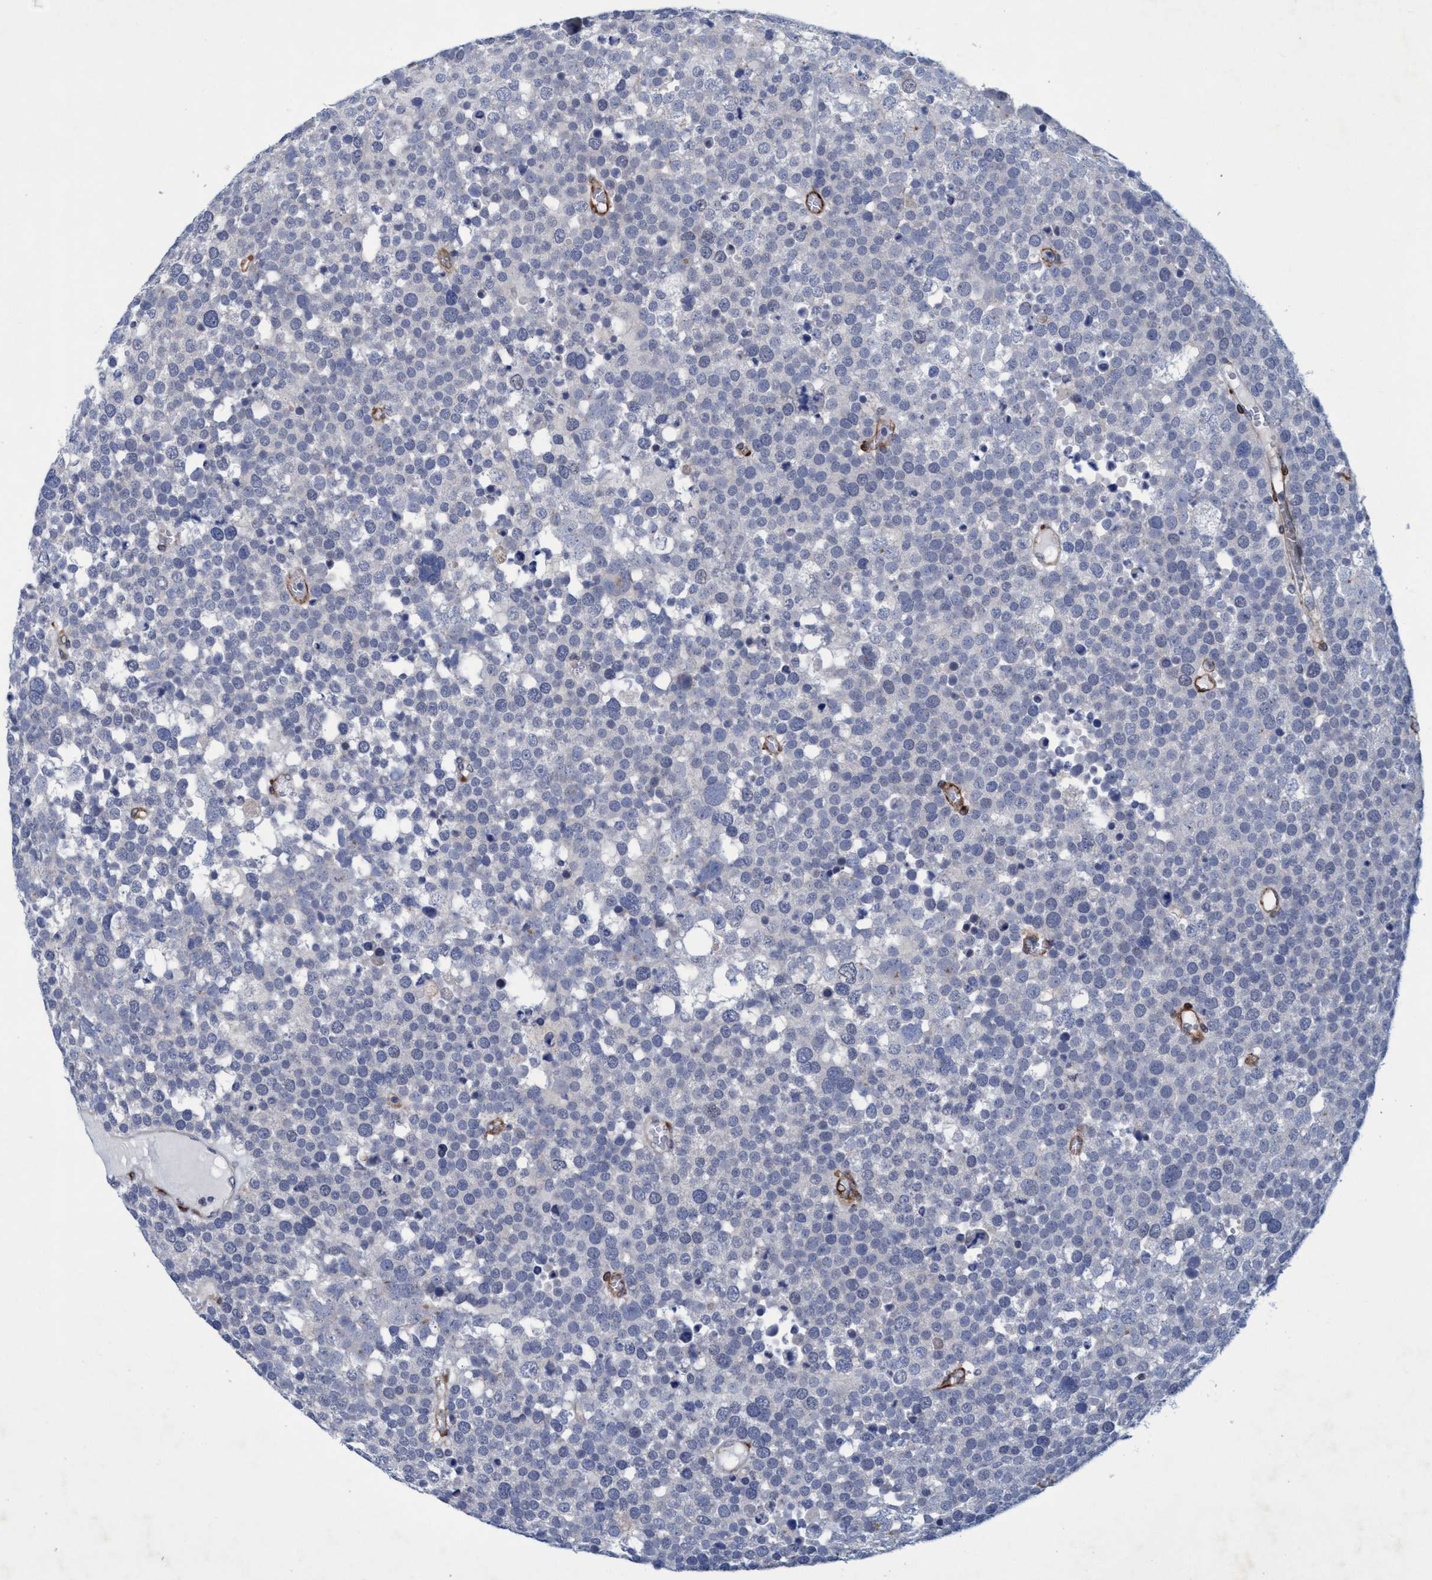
{"staining": {"intensity": "negative", "quantity": "none", "location": "none"}, "tissue": "testis cancer", "cell_type": "Tumor cells", "image_type": "cancer", "snomed": [{"axis": "morphology", "description": "Seminoma, NOS"}, {"axis": "topography", "description": "Testis"}], "caption": "The micrograph reveals no significant staining in tumor cells of testis cancer (seminoma).", "gene": "SLC43A2", "patient": {"sex": "male", "age": 71}}